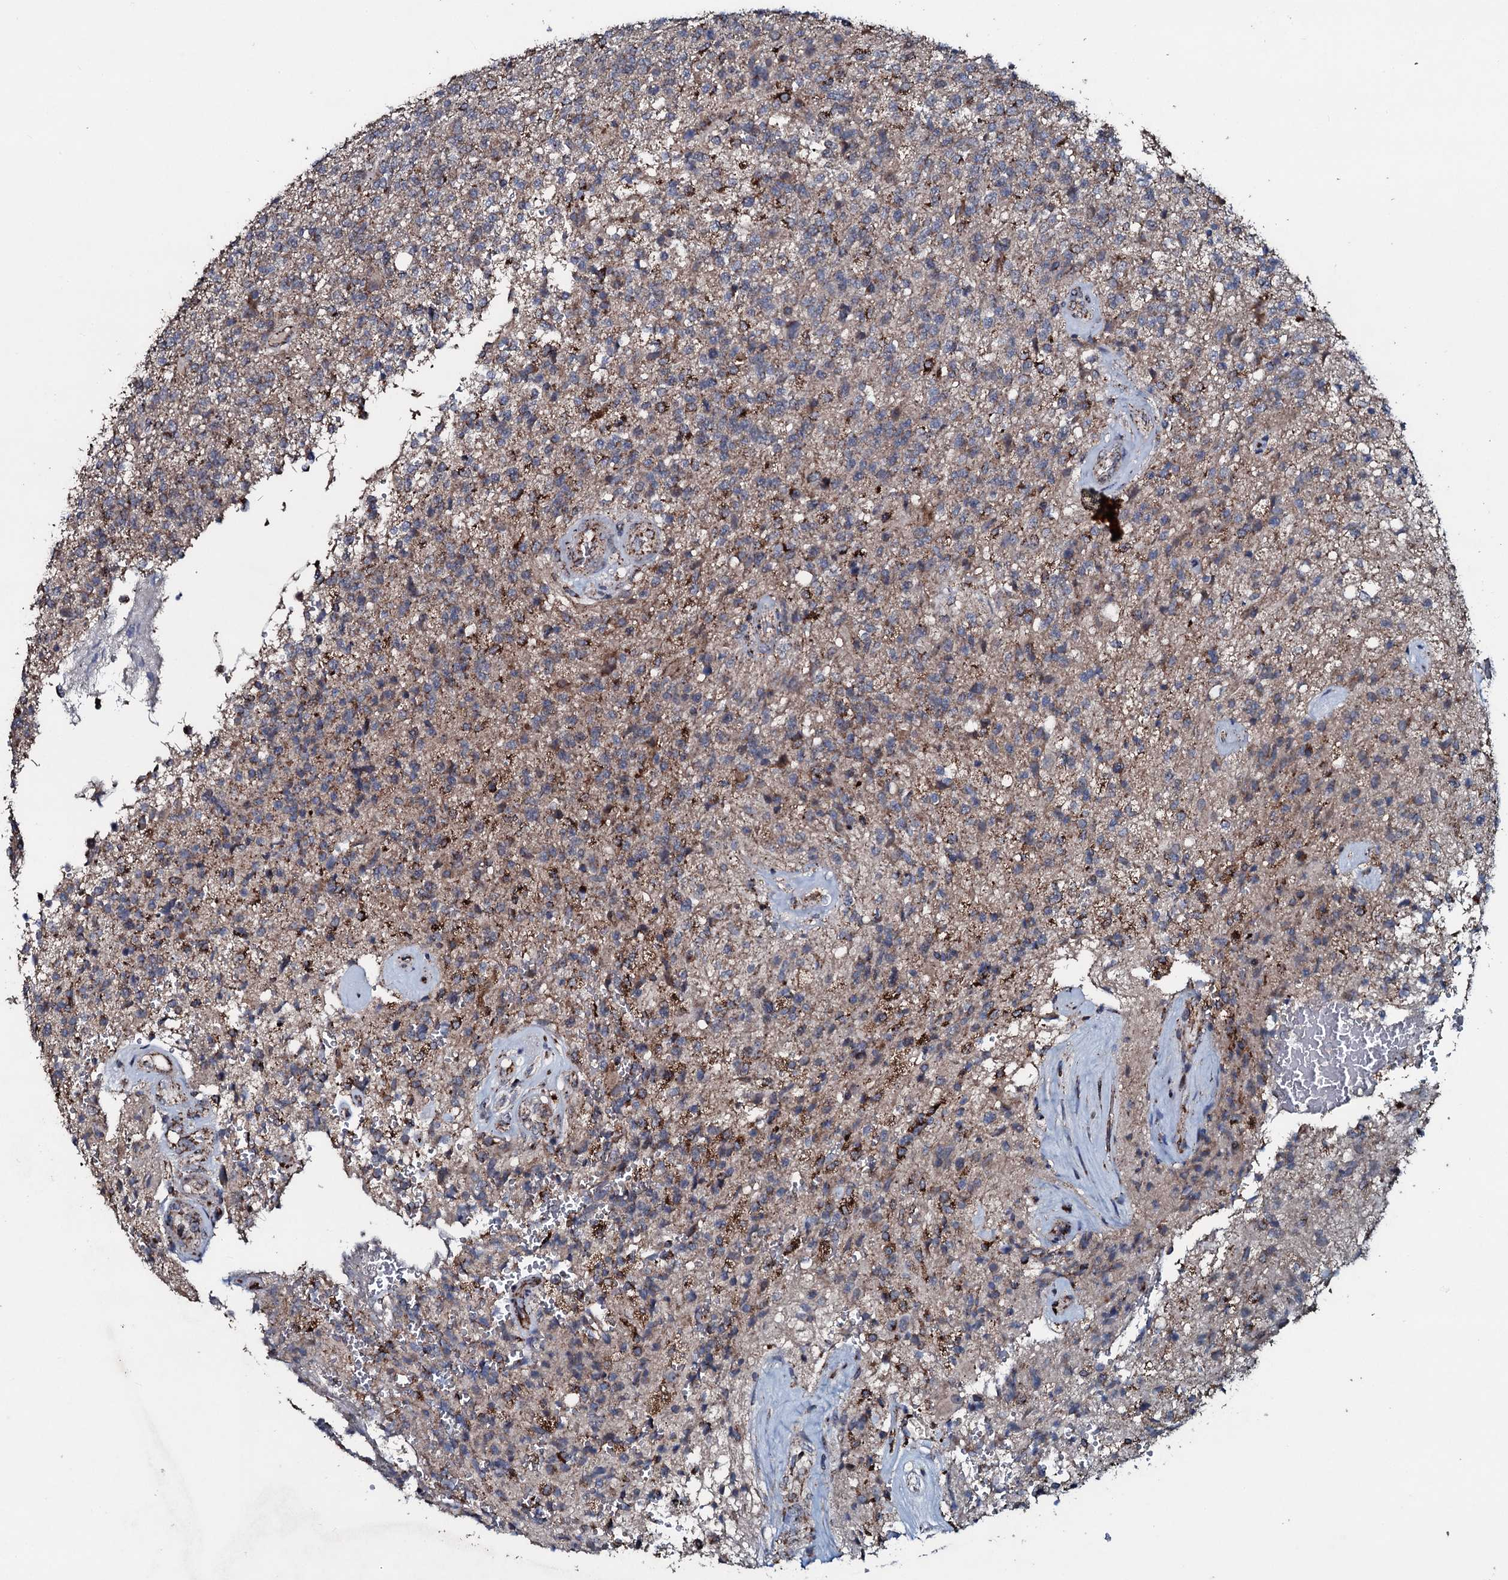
{"staining": {"intensity": "moderate", "quantity": "<25%", "location": "cytoplasmic/membranous"}, "tissue": "glioma", "cell_type": "Tumor cells", "image_type": "cancer", "snomed": [{"axis": "morphology", "description": "Glioma, malignant, High grade"}, {"axis": "topography", "description": "Brain"}], "caption": "Moderate cytoplasmic/membranous positivity is seen in approximately <25% of tumor cells in glioma. The protein of interest is stained brown, and the nuclei are stained in blue (DAB IHC with brightfield microscopy, high magnification).", "gene": "DYNC2I2", "patient": {"sex": "male", "age": 56}}